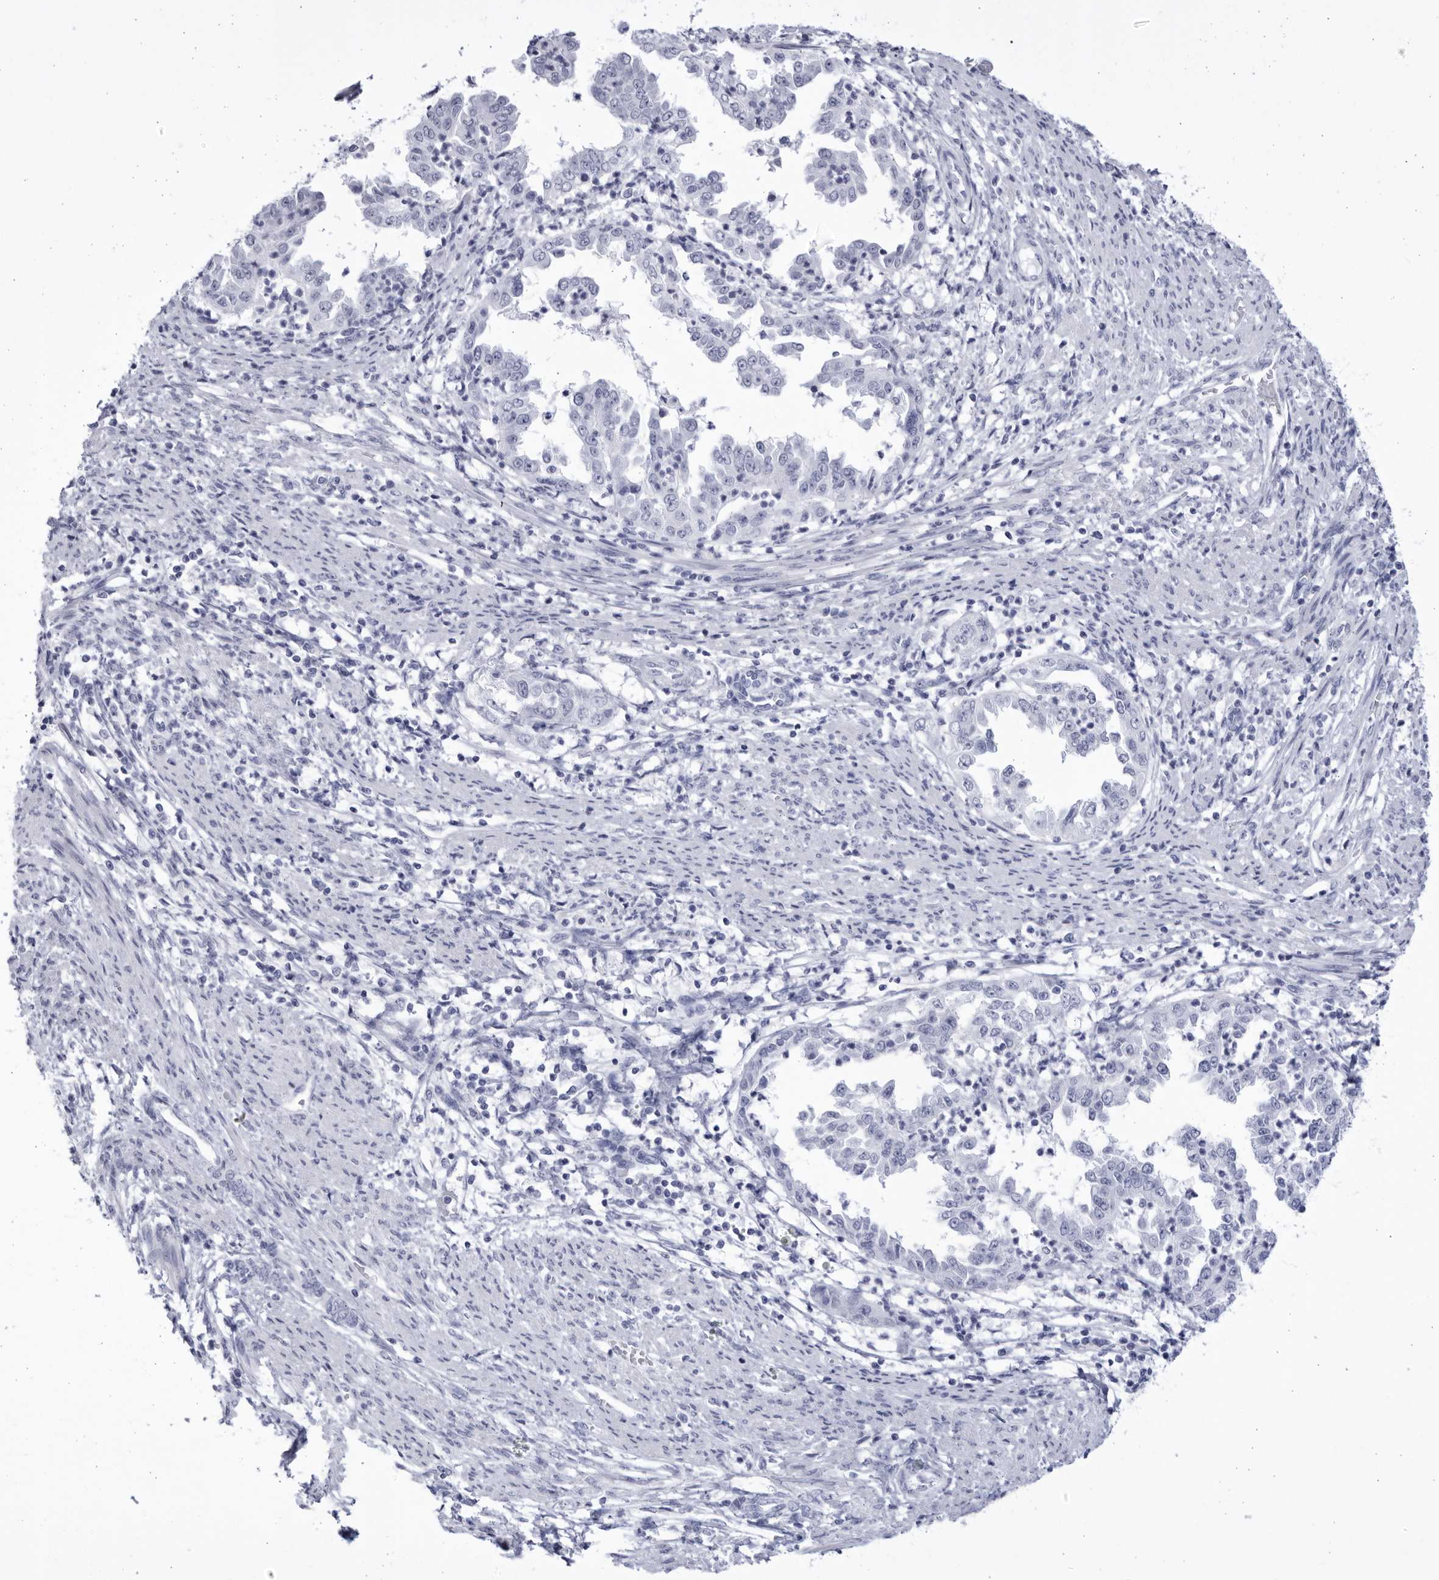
{"staining": {"intensity": "negative", "quantity": "none", "location": "none"}, "tissue": "endometrial cancer", "cell_type": "Tumor cells", "image_type": "cancer", "snomed": [{"axis": "morphology", "description": "Adenocarcinoma, NOS"}, {"axis": "topography", "description": "Endometrium"}], "caption": "Immunohistochemical staining of human endometrial cancer (adenocarcinoma) demonstrates no significant expression in tumor cells.", "gene": "CCDC181", "patient": {"sex": "female", "age": 85}}